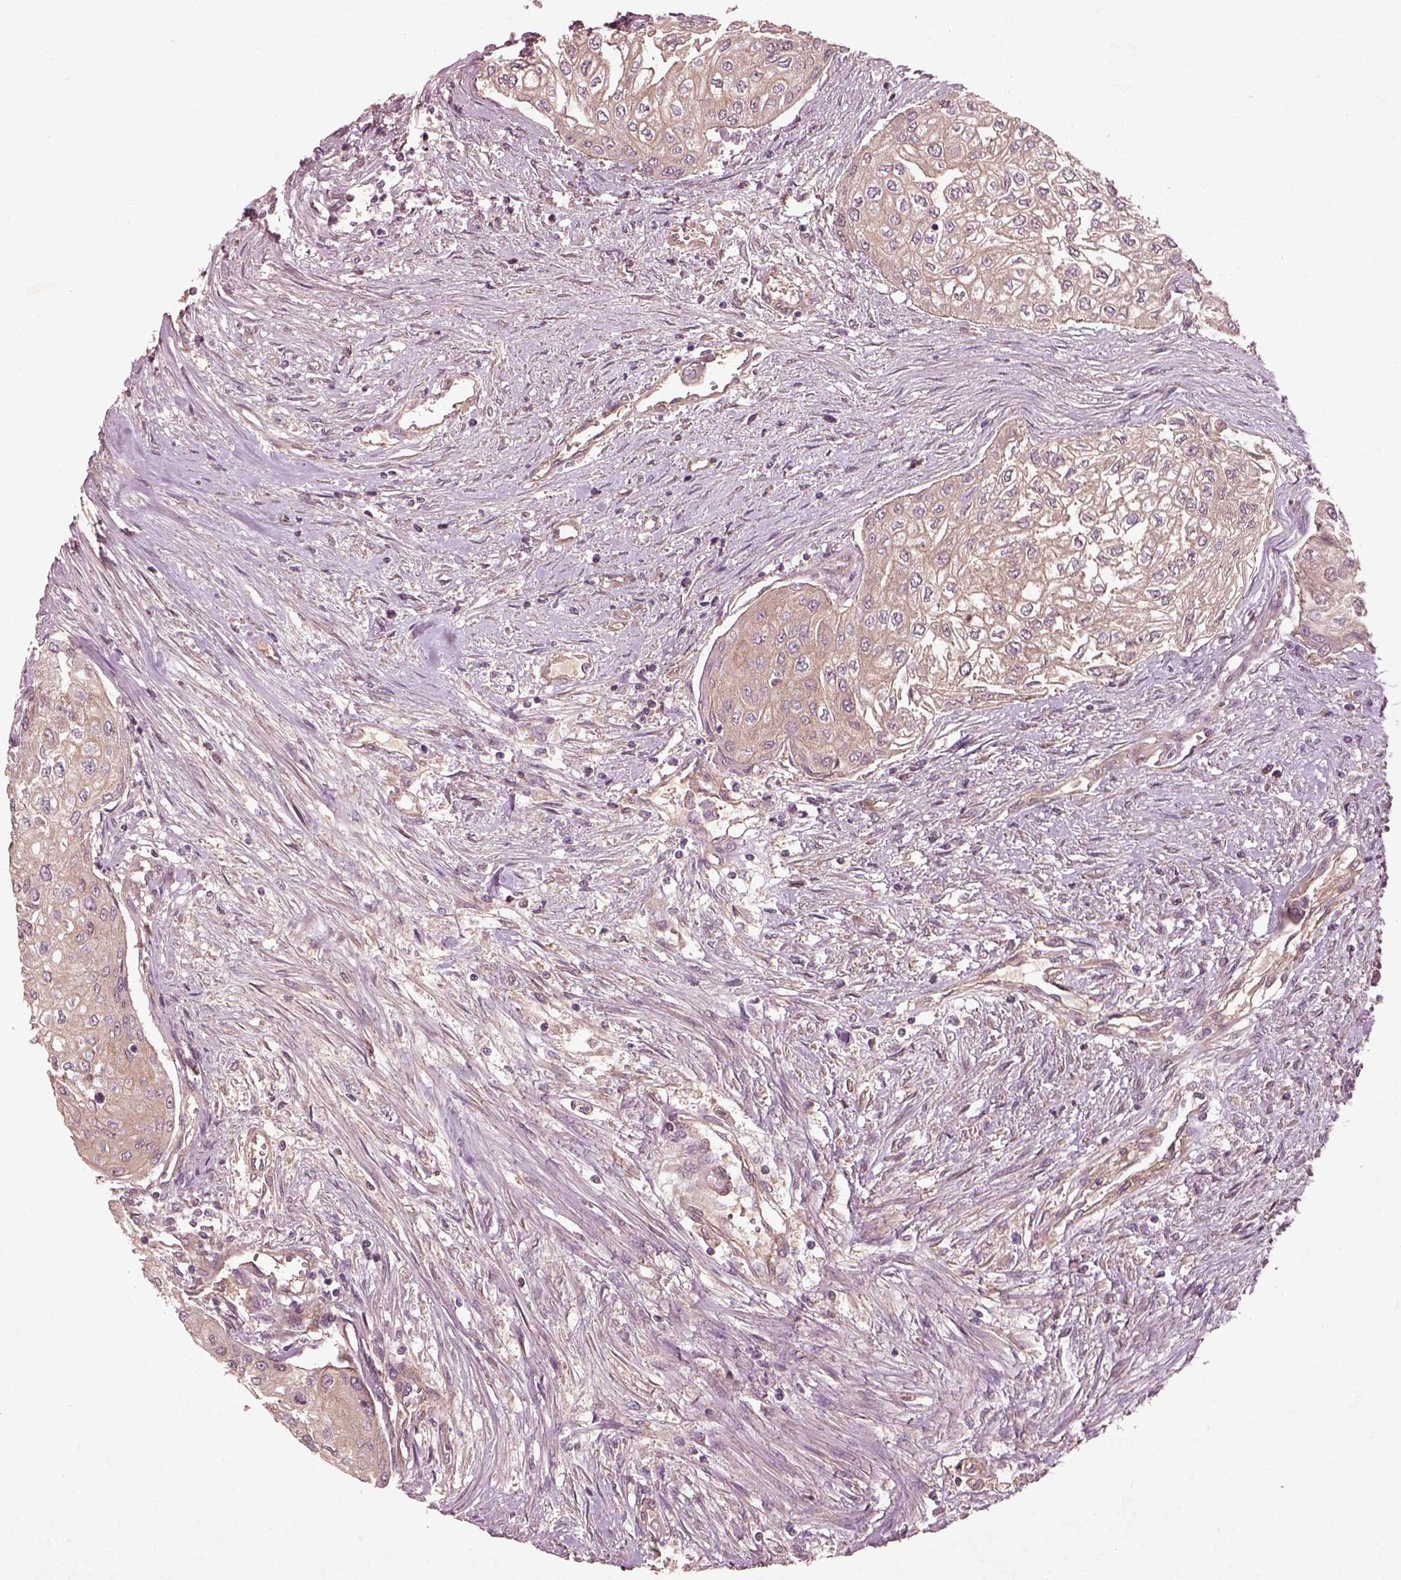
{"staining": {"intensity": "weak", "quantity": "25%-75%", "location": "cytoplasmic/membranous"}, "tissue": "urothelial cancer", "cell_type": "Tumor cells", "image_type": "cancer", "snomed": [{"axis": "morphology", "description": "Urothelial carcinoma, High grade"}, {"axis": "topography", "description": "Urinary bladder"}], "caption": "Immunohistochemical staining of urothelial cancer demonstrates low levels of weak cytoplasmic/membranous staining in about 25%-75% of tumor cells. Nuclei are stained in blue.", "gene": "FAM234A", "patient": {"sex": "male", "age": 62}}